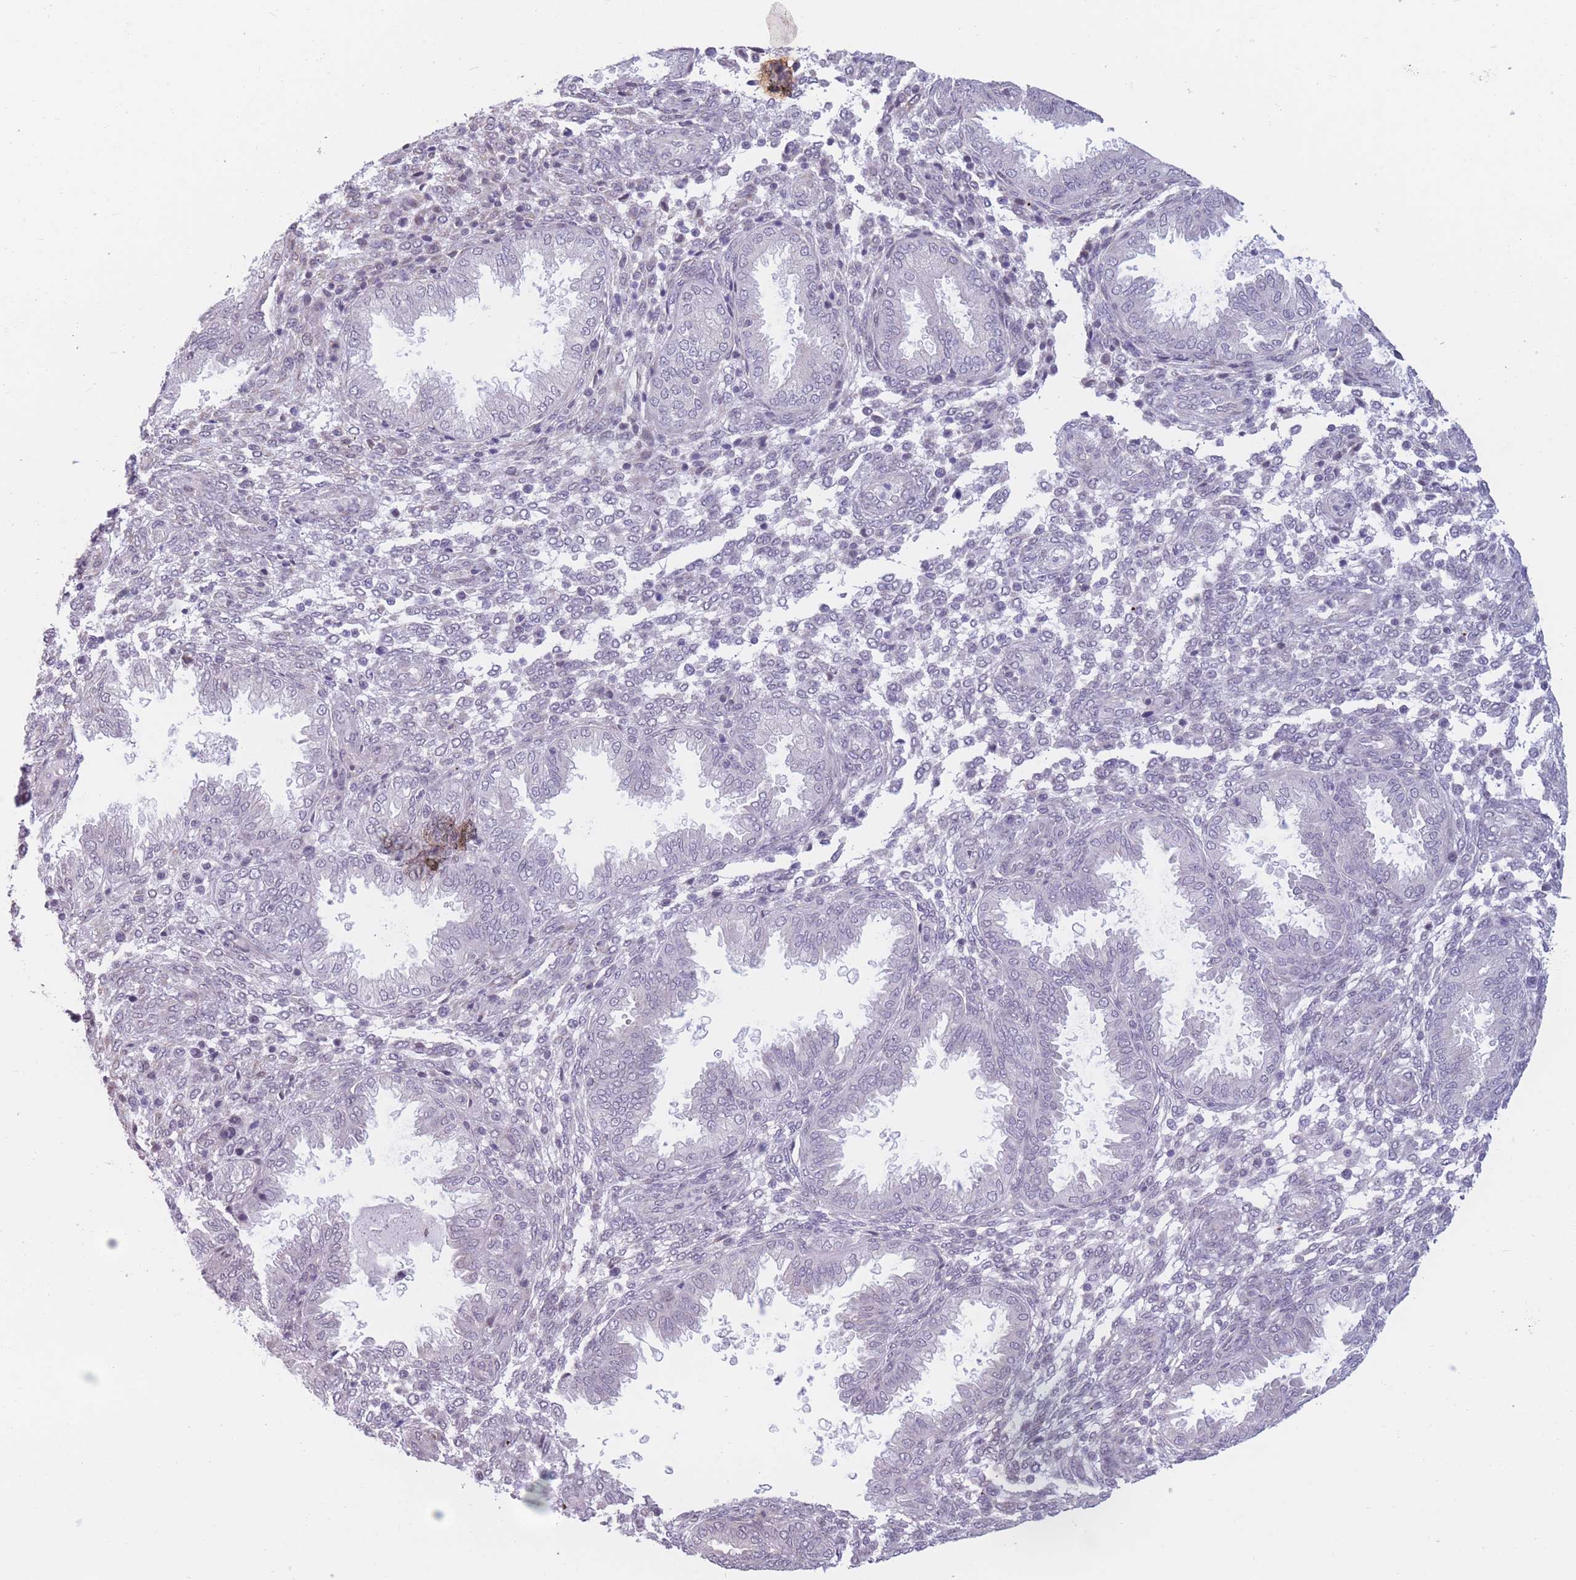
{"staining": {"intensity": "negative", "quantity": "none", "location": "none"}, "tissue": "endometrium", "cell_type": "Cells in endometrial stroma", "image_type": "normal", "snomed": [{"axis": "morphology", "description": "Normal tissue, NOS"}, {"axis": "topography", "description": "Endometrium"}], "caption": "DAB (3,3'-diaminobenzidine) immunohistochemical staining of normal human endometrium shows no significant staining in cells in endometrial stroma. (DAB (3,3'-diaminobenzidine) IHC with hematoxylin counter stain).", "gene": "COL27A1", "patient": {"sex": "female", "age": 33}}